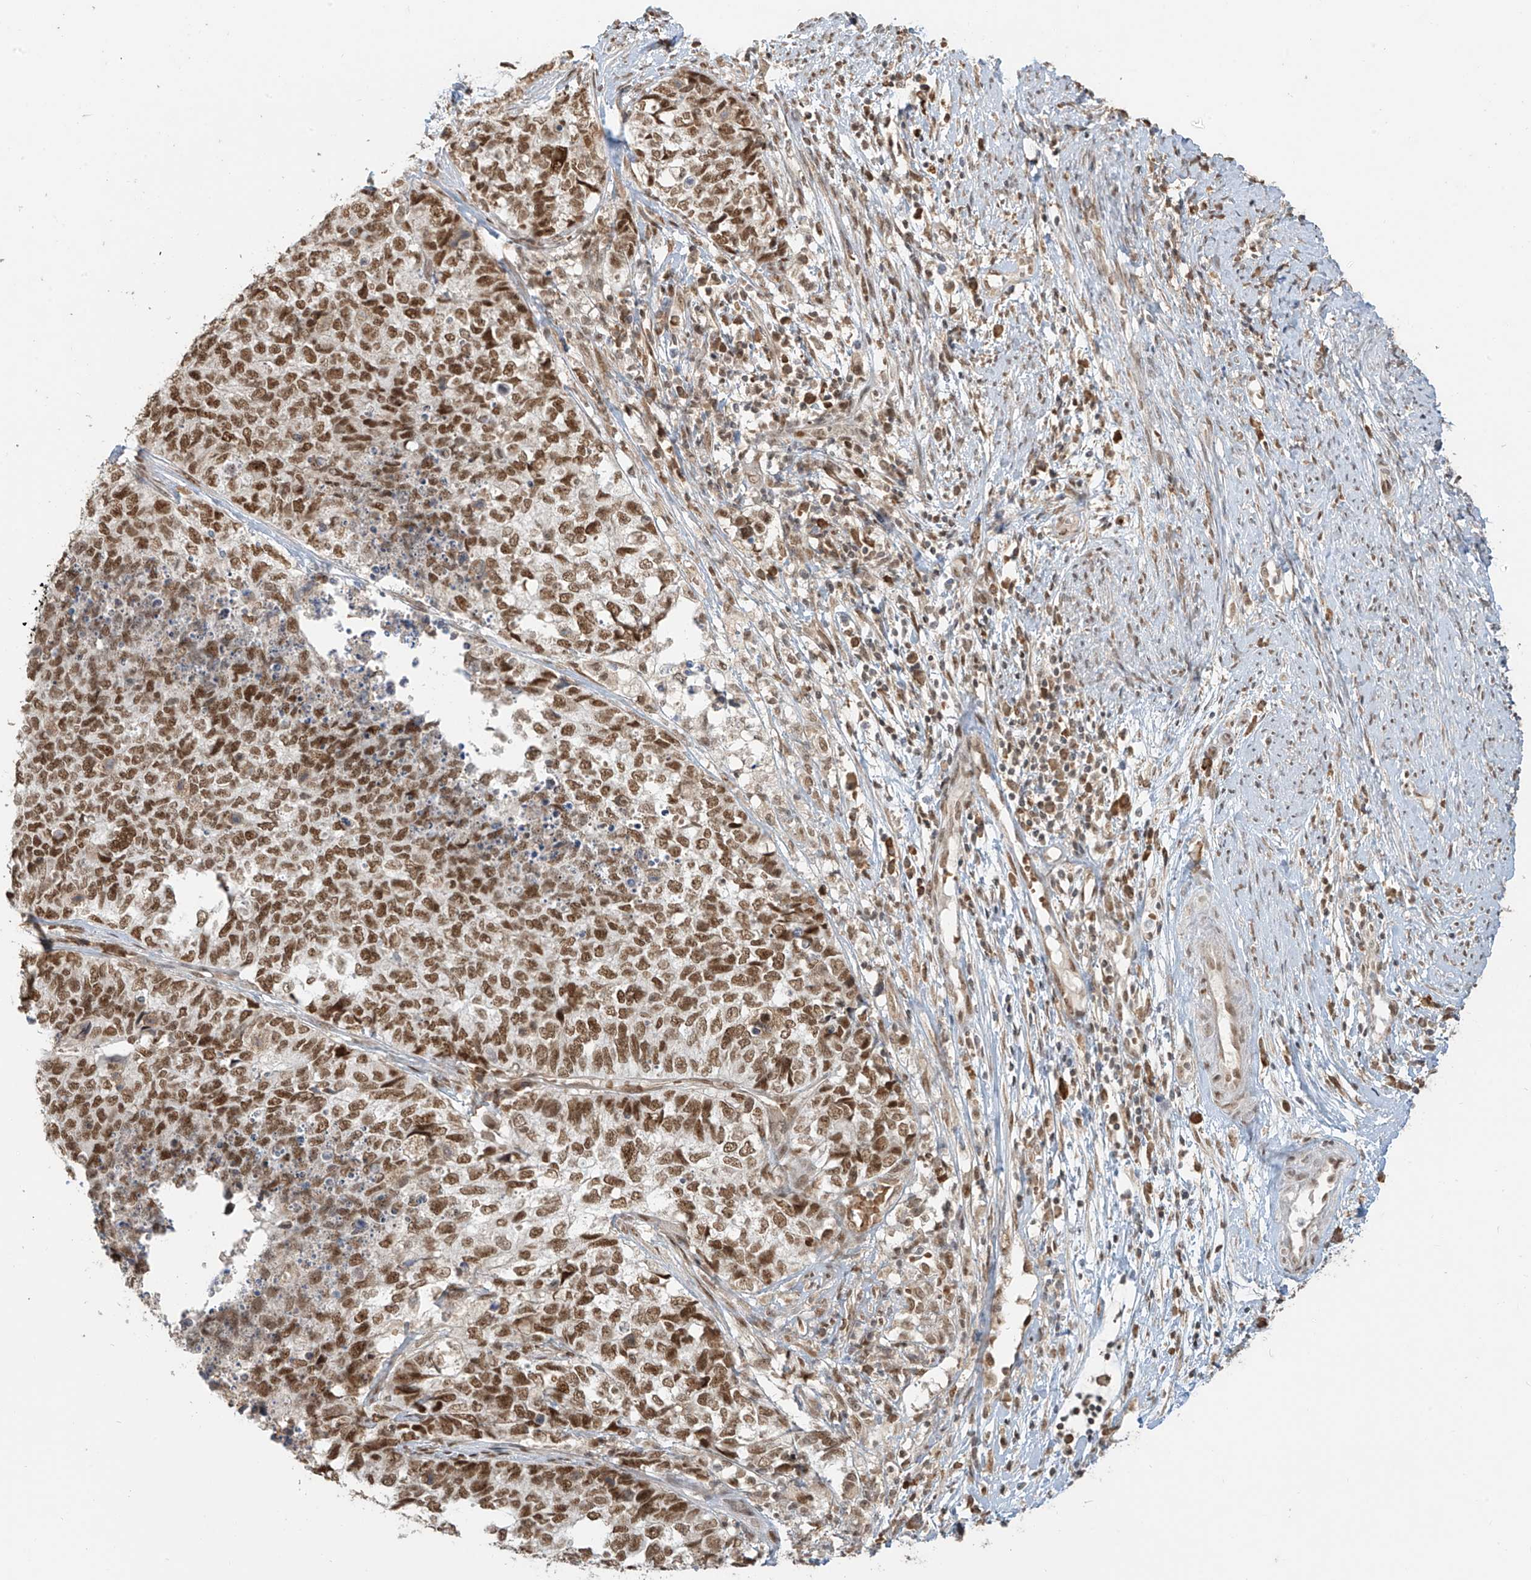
{"staining": {"intensity": "moderate", "quantity": ">75%", "location": "nuclear"}, "tissue": "cervical cancer", "cell_type": "Tumor cells", "image_type": "cancer", "snomed": [{"axis": "morphology", "description": "Squamous cell carcinoma, NOS"}, {"axis": "topography", "description": "Cervix"}], "caption": "Cervical squamous cell carcinoma was stained to show a protein in brown. There is medium levels of moderate nuclear positivity in approximately >75% of tumor cells. (DAB = brown stain, brightfield microscopy at high magnification).", "gene": "ZMYM2", "patient": {"sex": "female", "age": 63}}